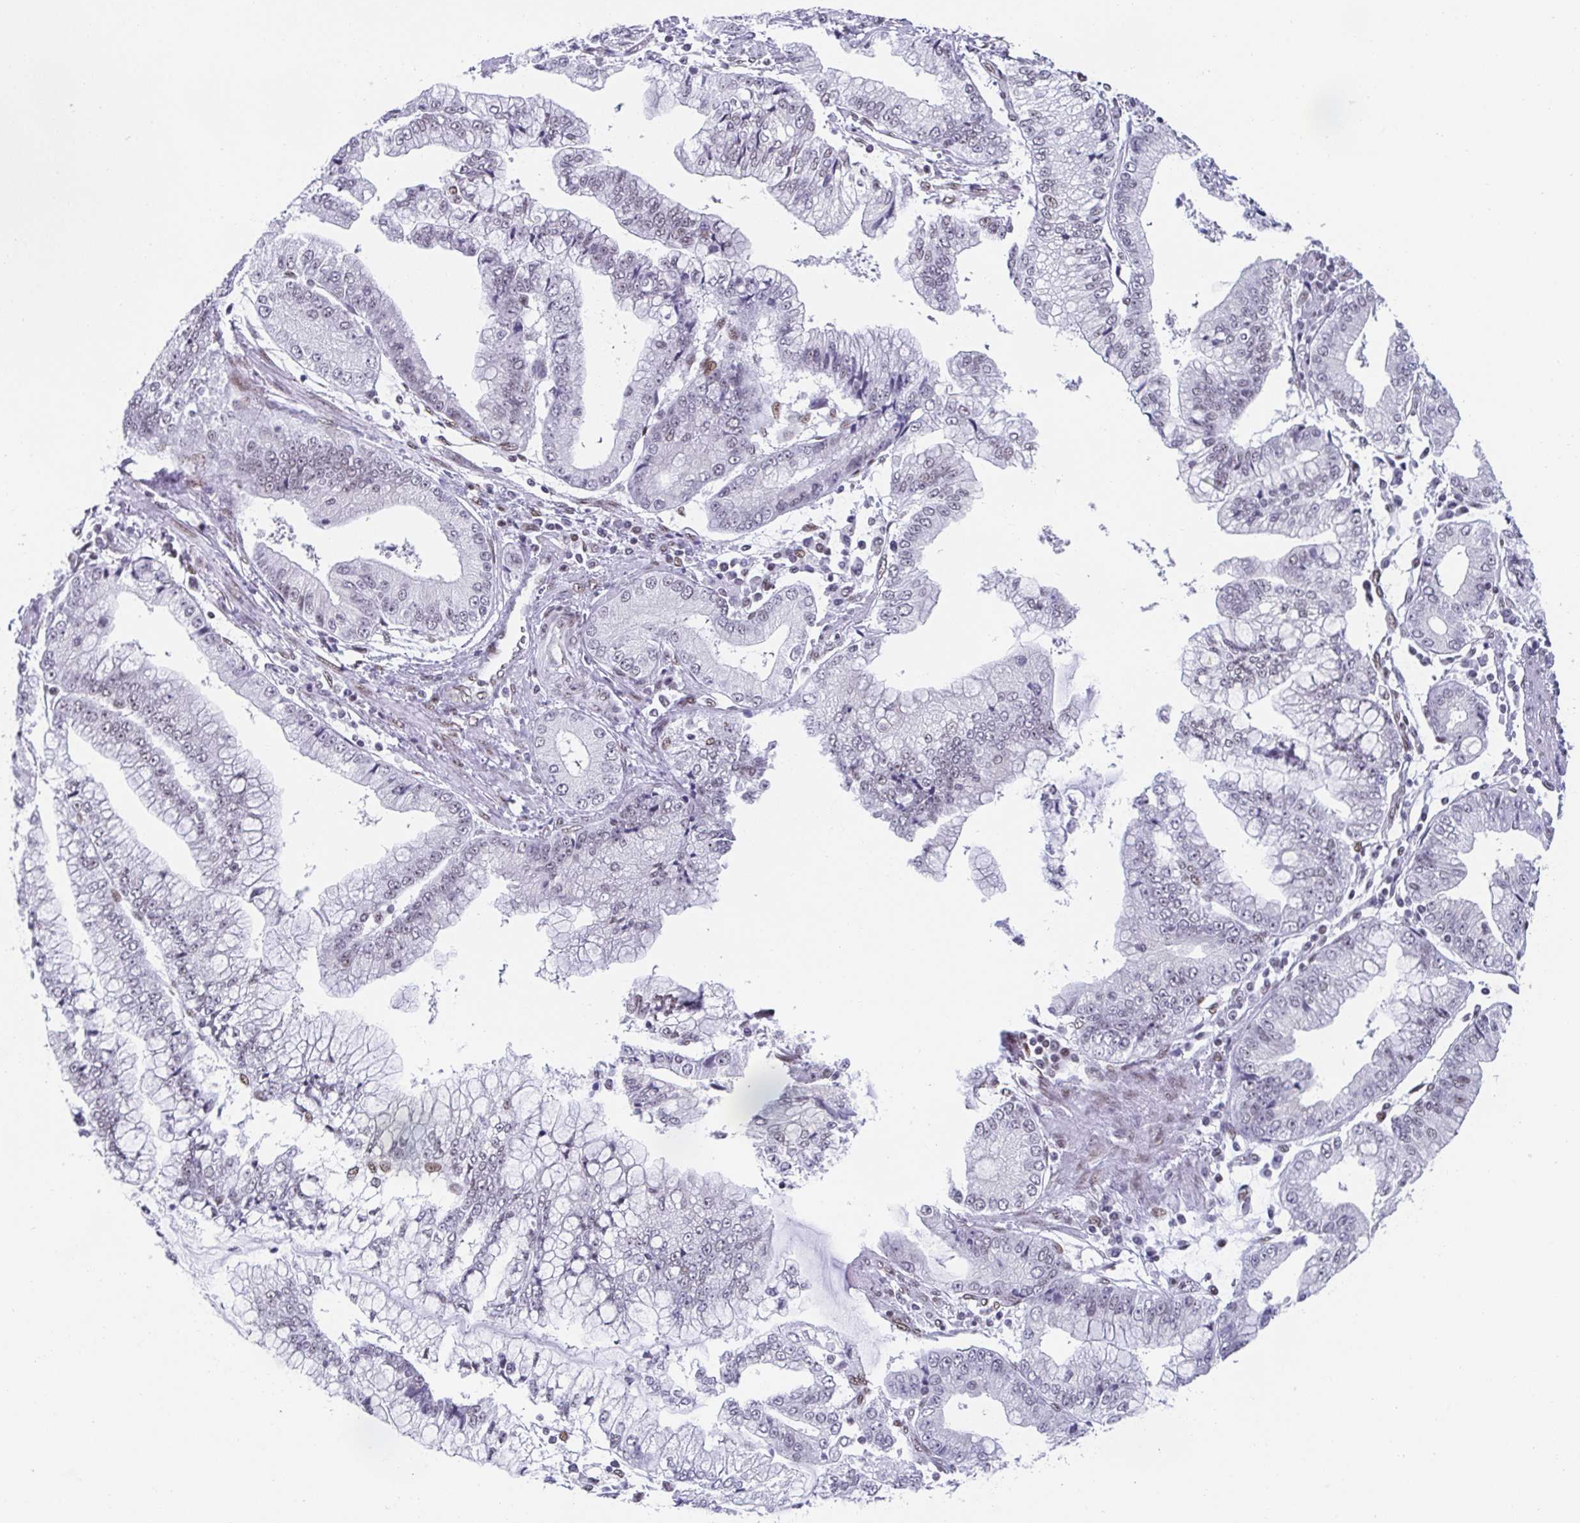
{"staining": {"intensity": "moderate", "quantity": "<25%", "location": "nuclear"}, "tissue": "stomach cancer", "cell_type": "Tumor cells", "image_type": "cancer", "snomed": [{"axis": "morphology", "description": "Adenocarcinoma, NOS"}, {"axis": "topography", "description": "Stomach, upper"}], "caption": "A histopathology image of human stomach cancer (adenocarcinoma) stained for a protein displays moderate nuclear brown staining in tumor cells.", "gene": "SLC7A10", "patient": {"sex": "female", "age": 74}}